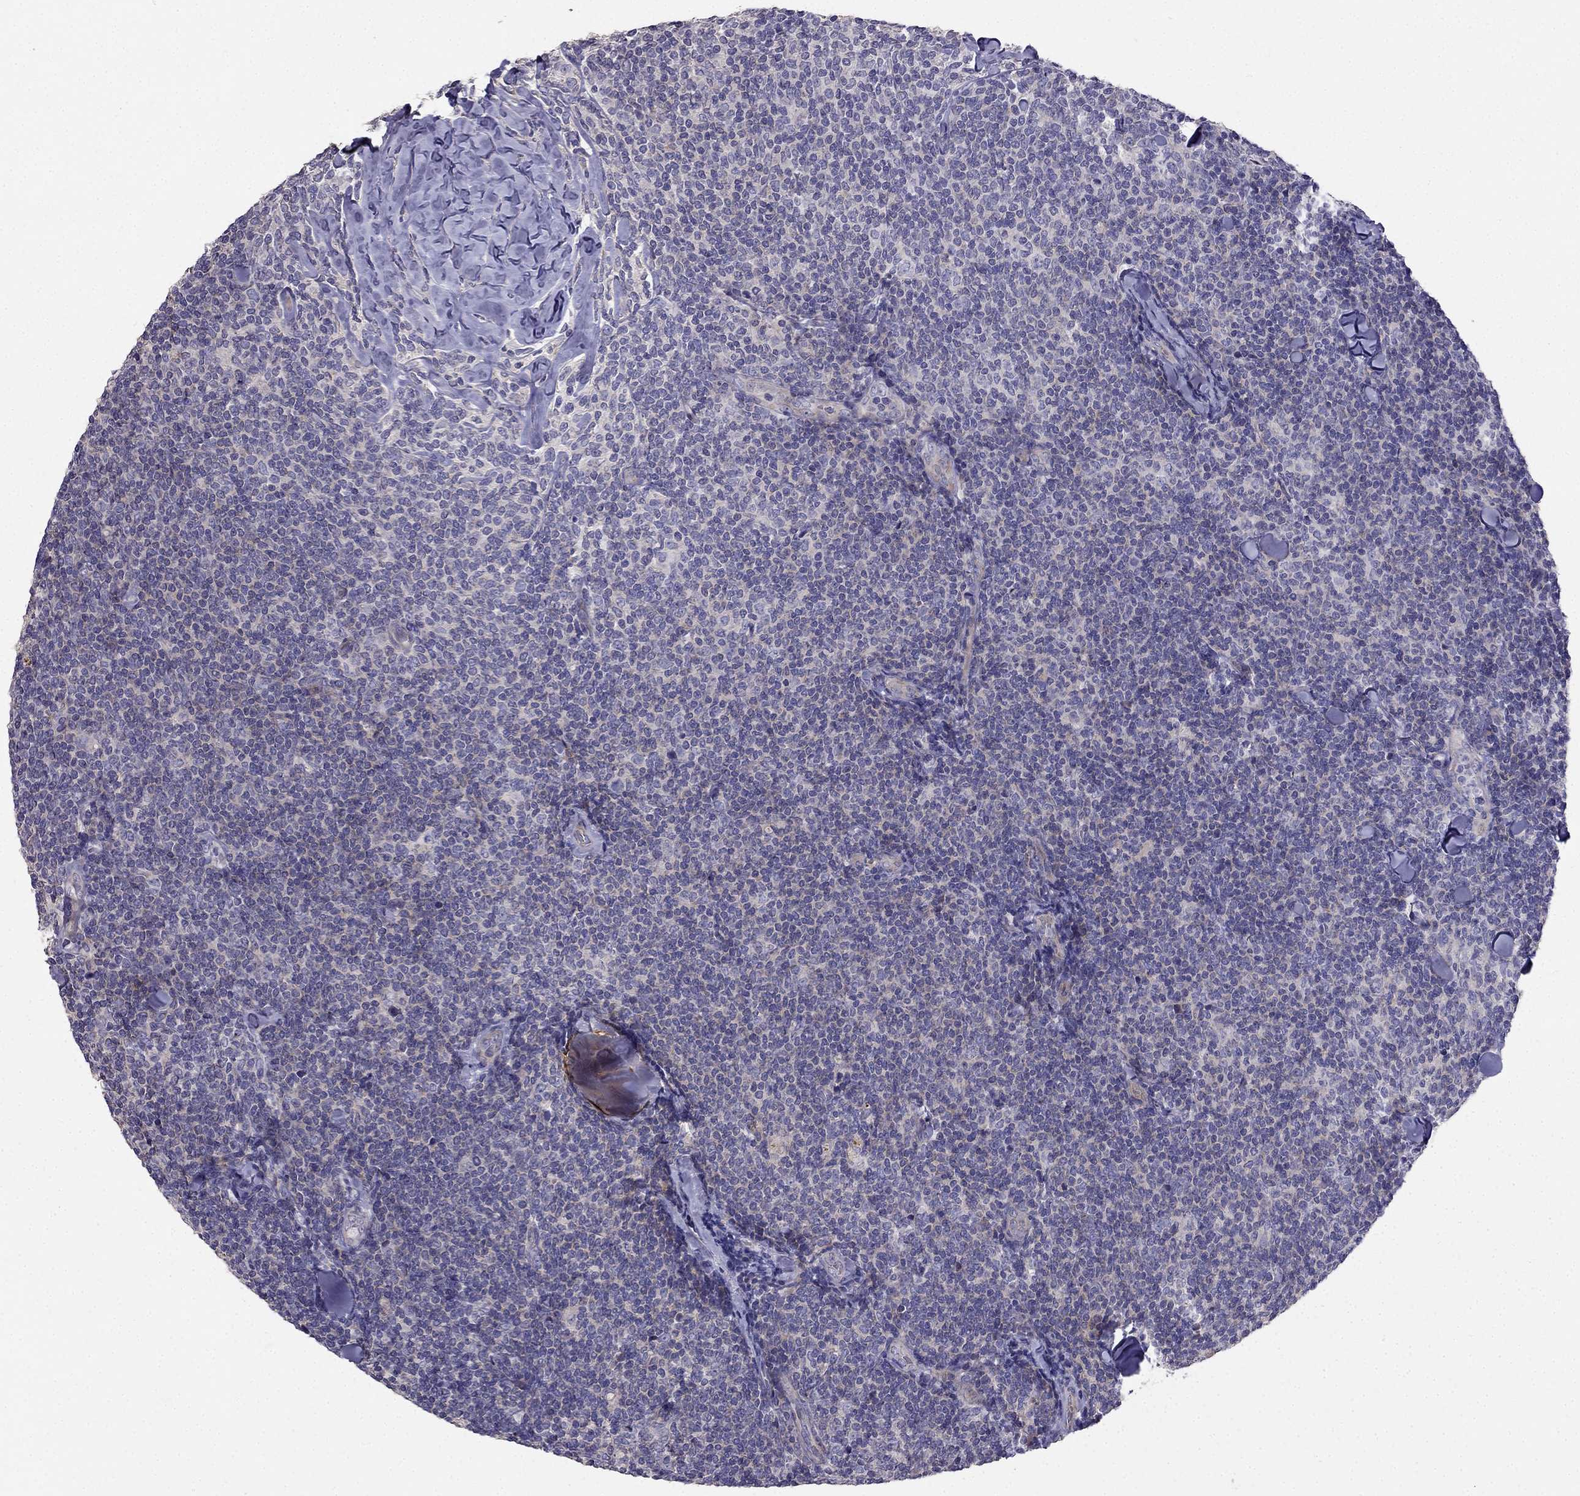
{"staining": {"intensity": "negative", "quantity": "none", "location": "none"}, "tissue": "lymphoma", "cell_type": "Tumor cells", "image_type": "cancer", "snomed": [{"axis": "morphology", "description": "Malignant lymphoma, non-Hodgkin's type, Low grade"}, {"axis": "topography", "description": "Lymph node"}], "caption": "An immunohistochemistry photomicrograph of malignant lymphoma, non-Hodgkin's type (low-grade) is shown. There is no staining in tumor cells of malignant lymphoma, non-Hodgkin's type (low-grade).", "gene": "AS3MT", "patient": {"sex": "female", "age": 56}}